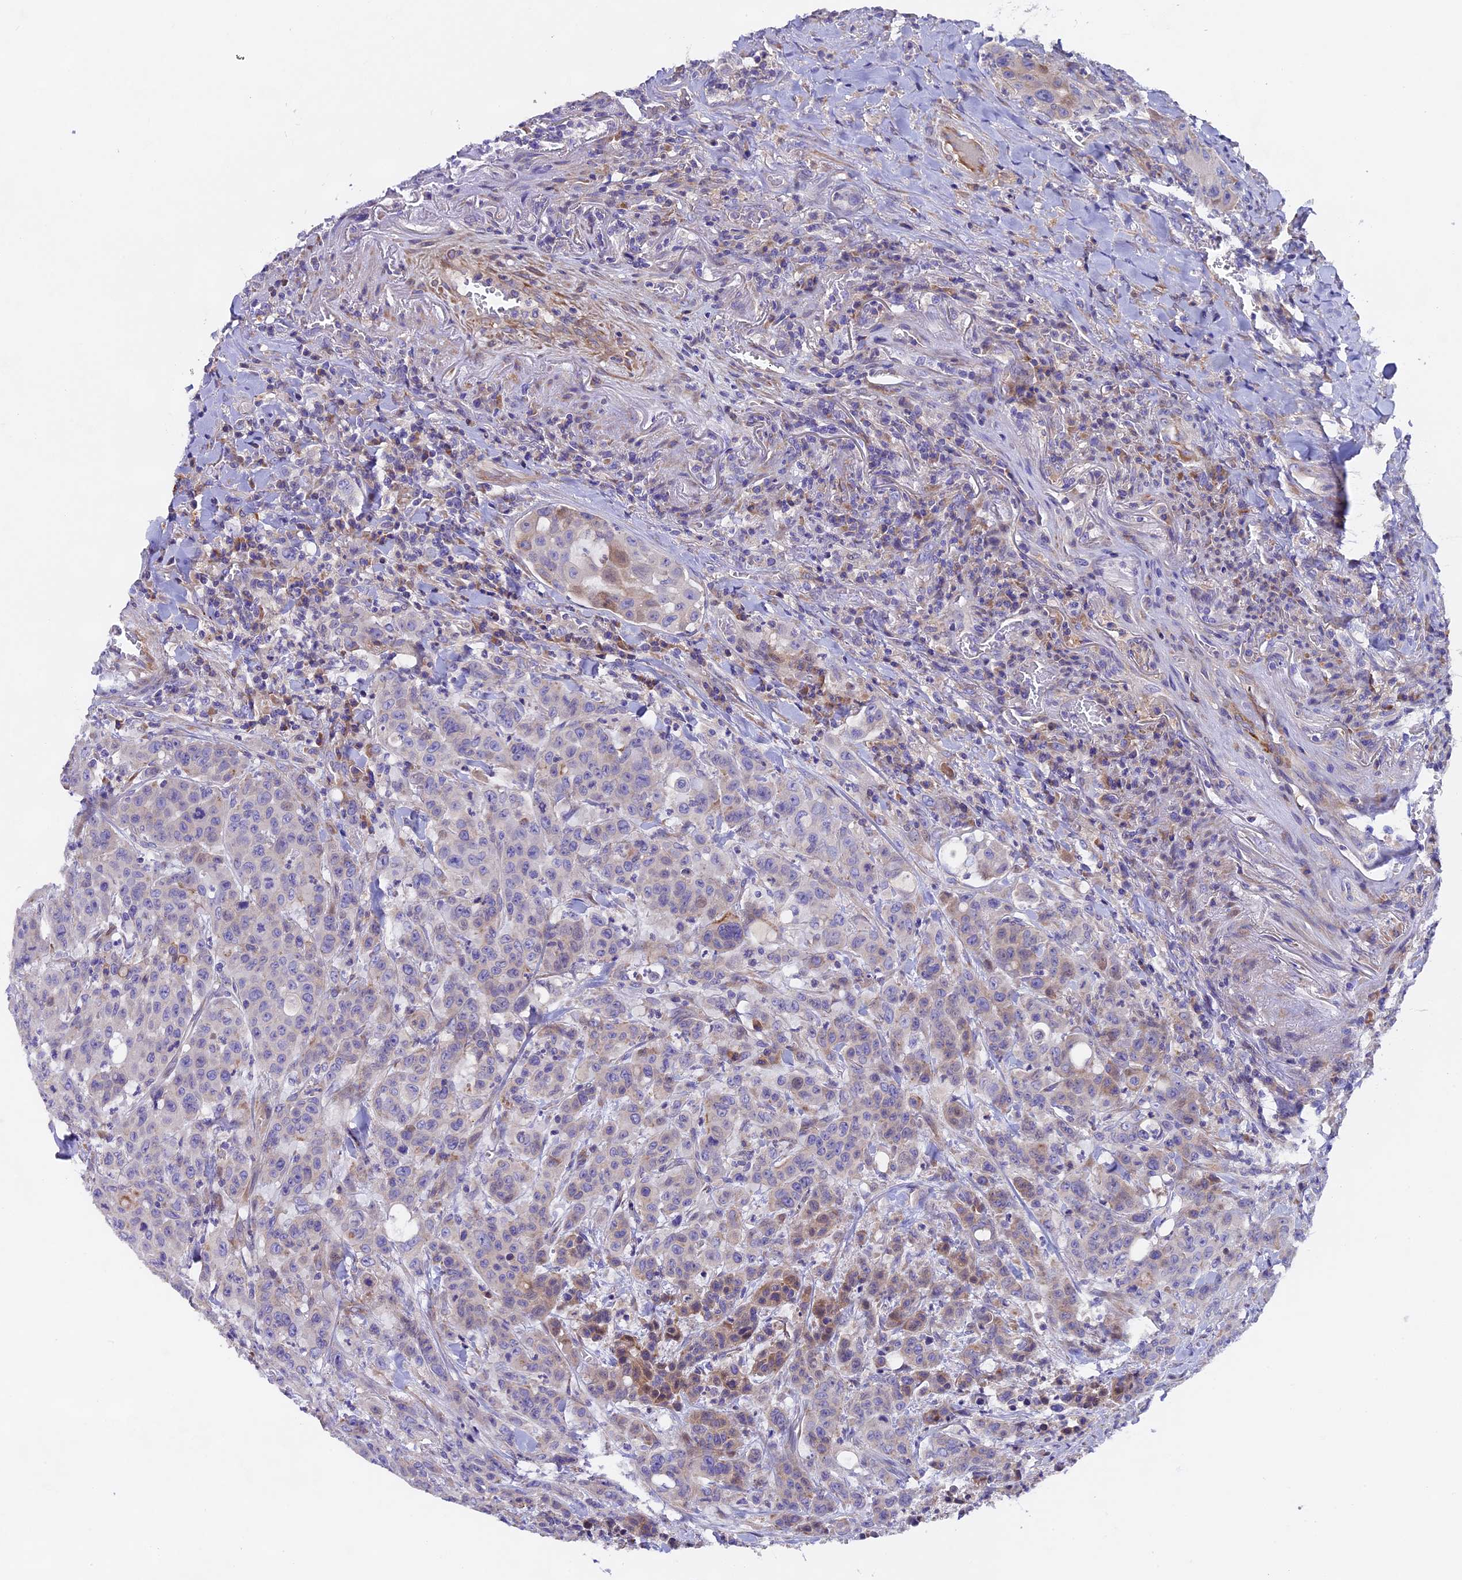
{"staining": {"intensity": "moderate", "quantity": "<25%", "location": "cytoplasmic/membranous"}, "tissue": "colorectal cancer", "cell_type": "Tumor cells", "image_type": "cancer", "snomed": [{"axis": "morphology", "description": "Adenocarcinoma, NOS"}, {"axis": "topography", "description": "Colon"}], "caption": "High-magnification brightfield microscopy of colorectal adenocarcinoma stained with DAB (brown) and counterstained with hematoxylin (blue). tumor cells exhibit moderate cytoplasmic/membranous staining is present in about<25% of cells.", "gene": "PIGU", "patient": {"sex": "male", "age": 62}}